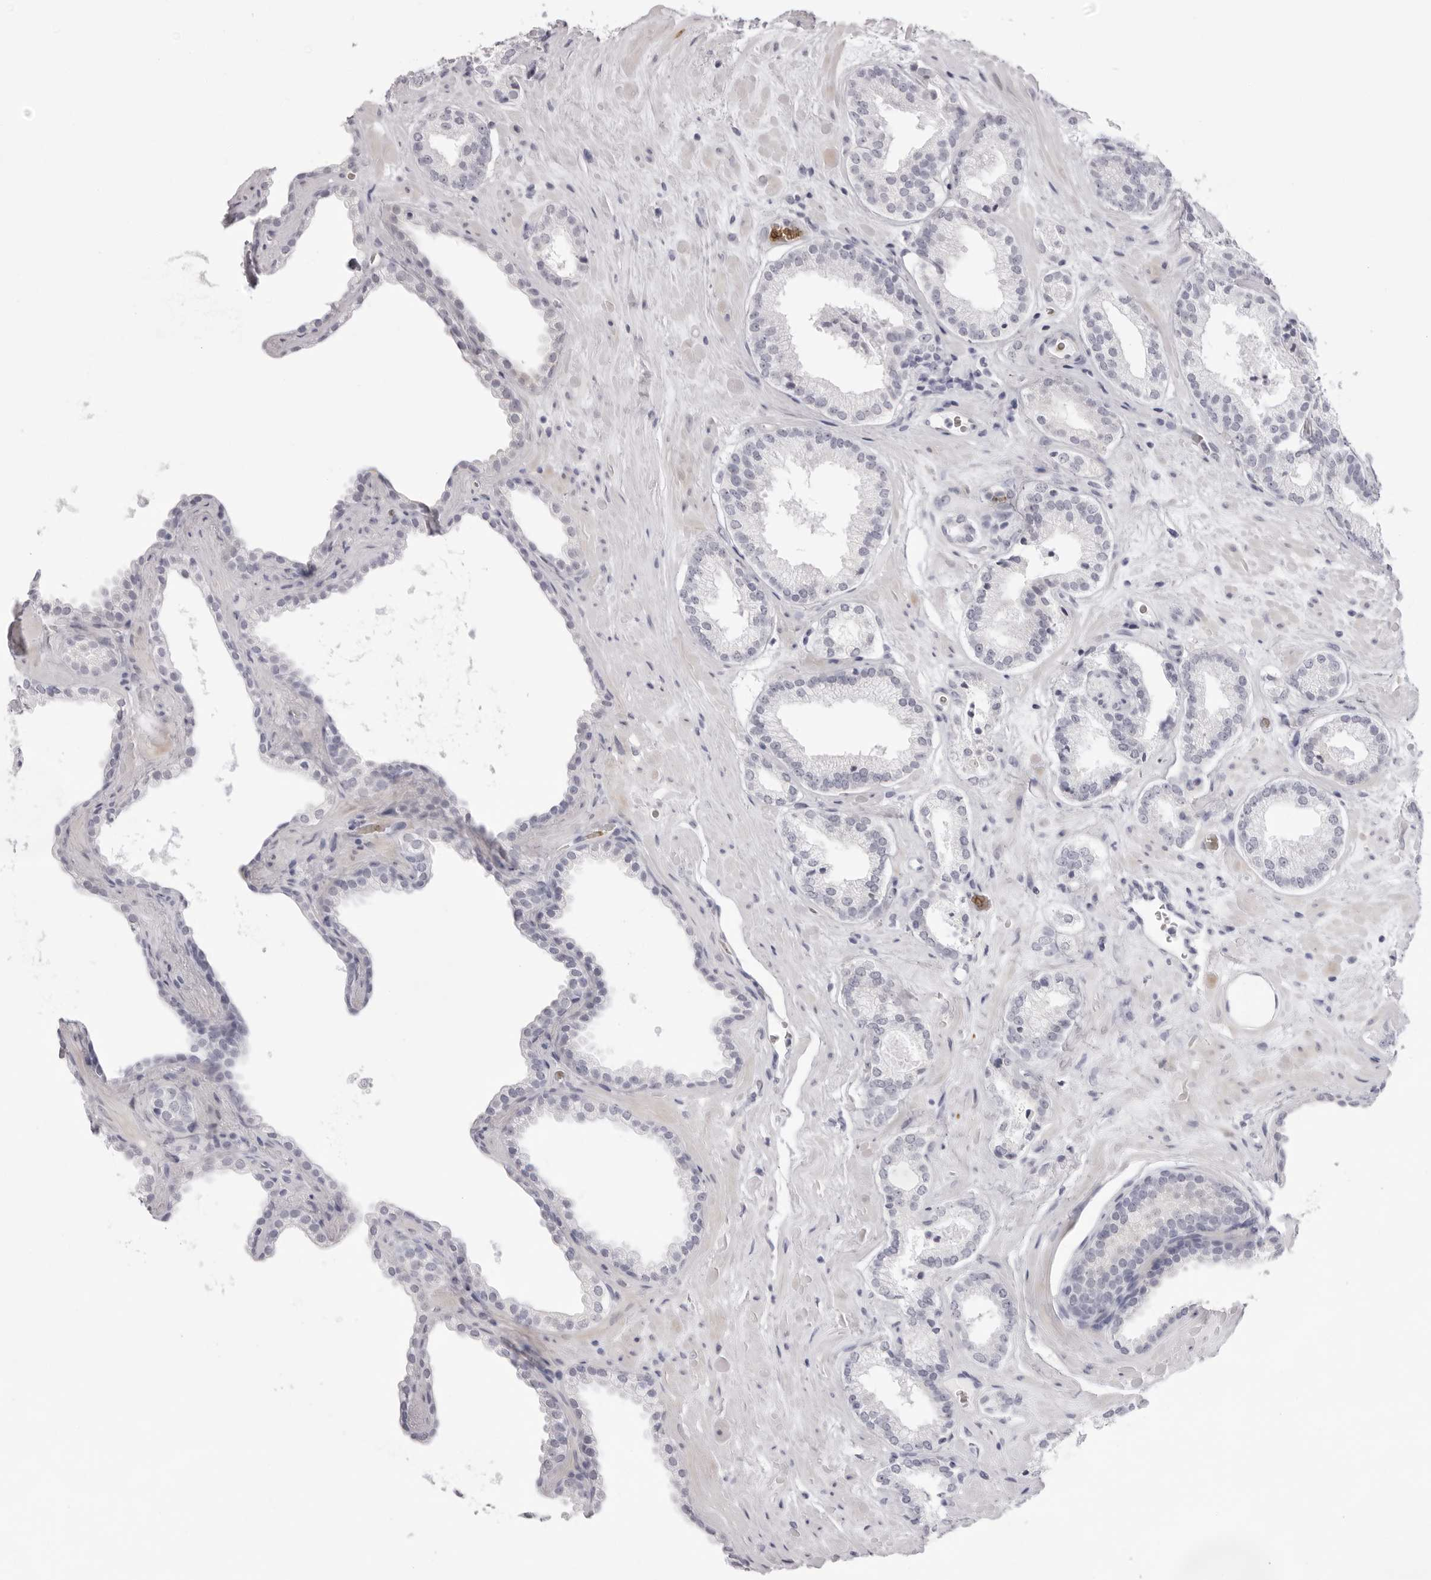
{"staining": {"intensity": "negative", "quantity": "none", "location": "none"}, "tissue": "prostate cancer", "cell_type": "Tumor cells", "image_type": "cancer", "snomed": [{"axis": "morphology", "description": "Adenocarcinoma, Low grade"}, {"axis": "topography", "description": "Prostate"}], "caption": "Tumor cells show no significant positivity in prostate low-grade adenocarcinoma. The staining is performed using DAB brown chromogen with nuclei counter-stained in using hematoxylin.", "gene": "SPTA1", "patient": {"sex": "male", "age": 62}}